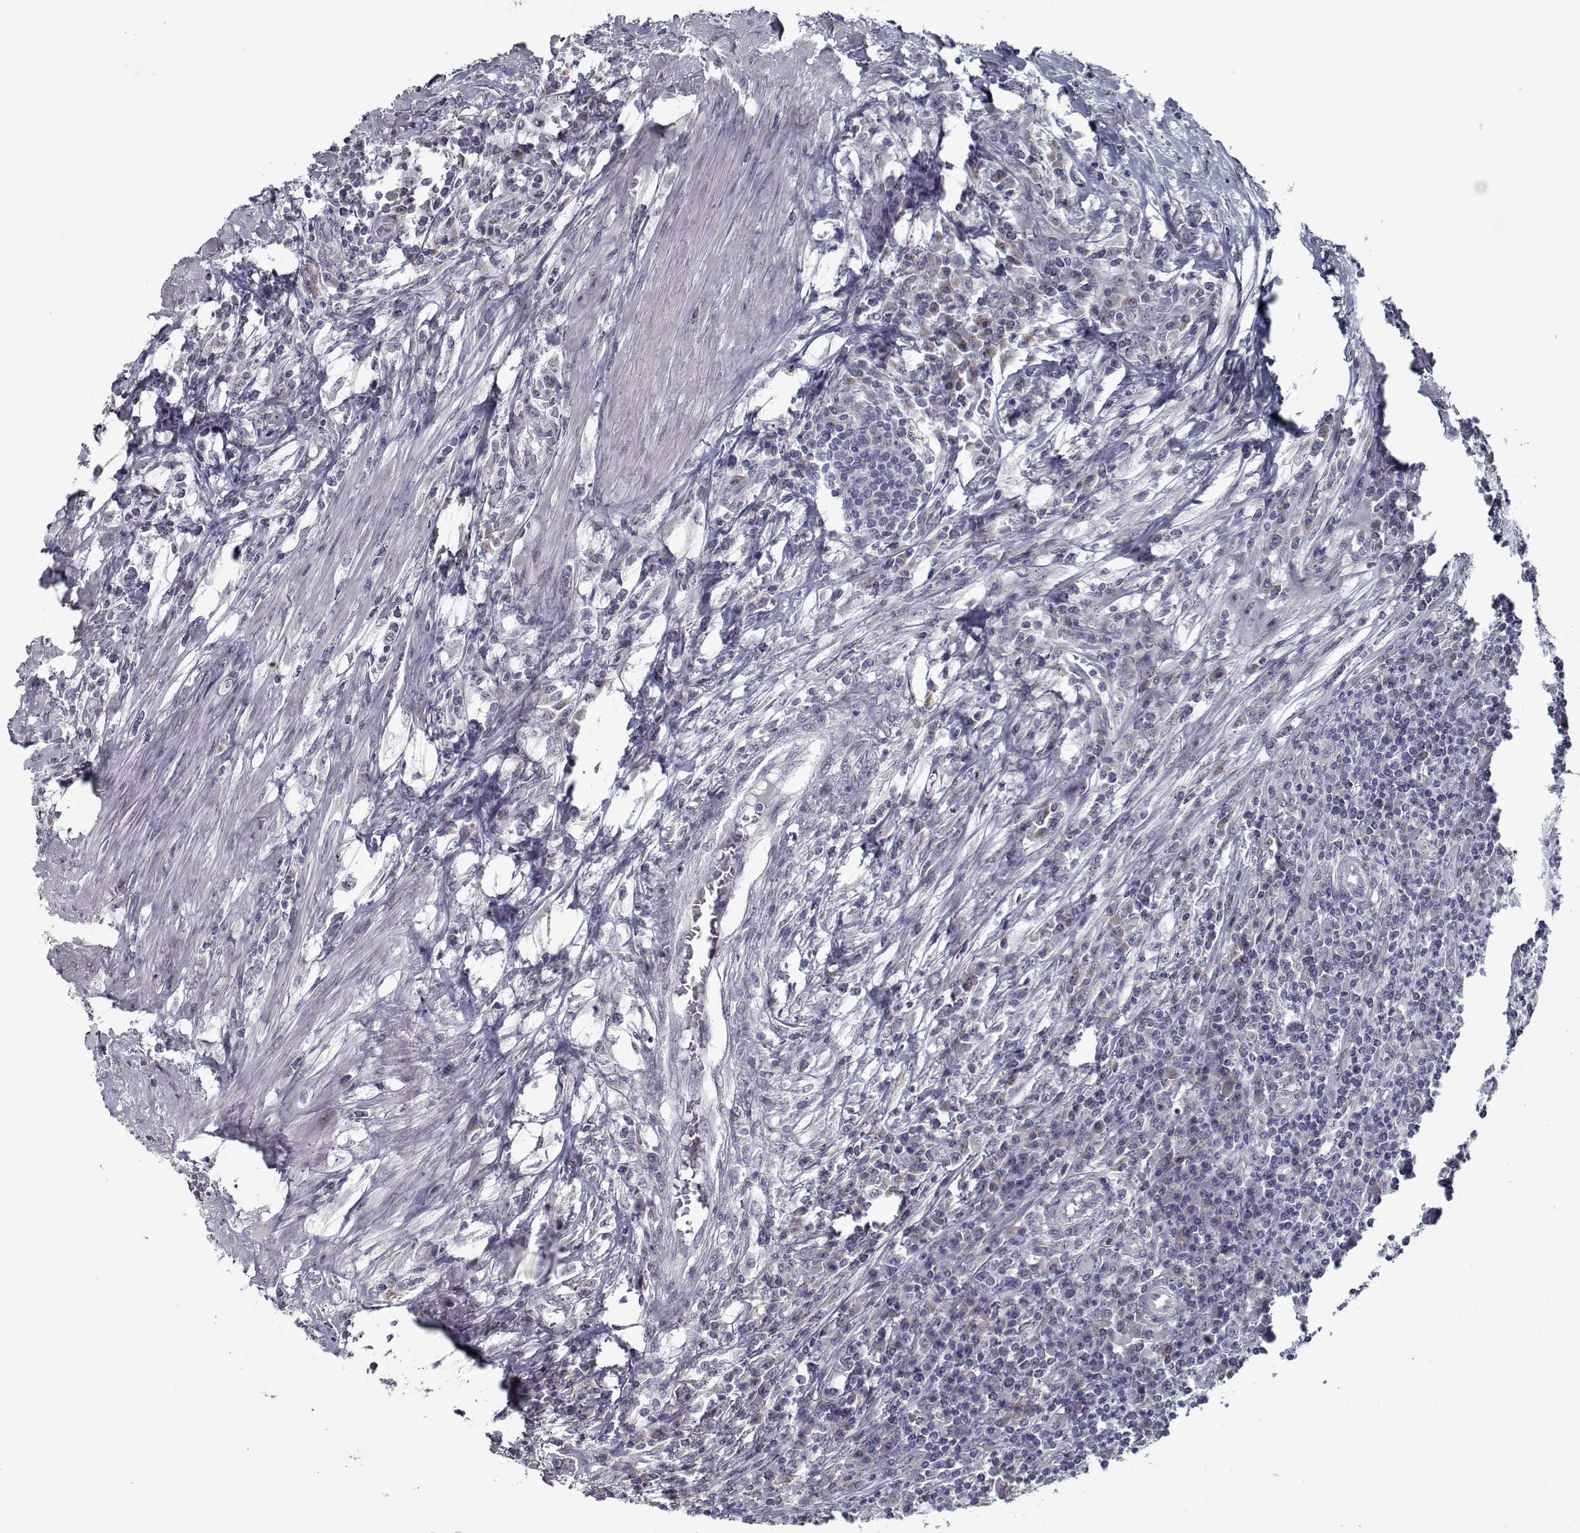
{"staining": {"intensity": "weak", "quantity": "<25%", "location": "cytoplasmic/membranous"}, "tissue": "colorectal cancer", "cell_type": "Tumor cells", "image_type": "cancer", "snomed": [{"axis": "morphology", "description": "Adenocarcinoma, NOS"}, {"axis": "topography", "description": "Colon"}], "caption": "Immunohistochemistry (IHC) micrograph of neoplastic tissue: human adenocarcinoma (colorectal) stained with DAB (3,3'-diaminobenzidine) shows no significant protein staining in tumor cells. (DAB (3,3'-diaminobenzidine) IHC, high magnification).", "gene": "SEC16B", "patient": {"sex": "male", "age": 53}}